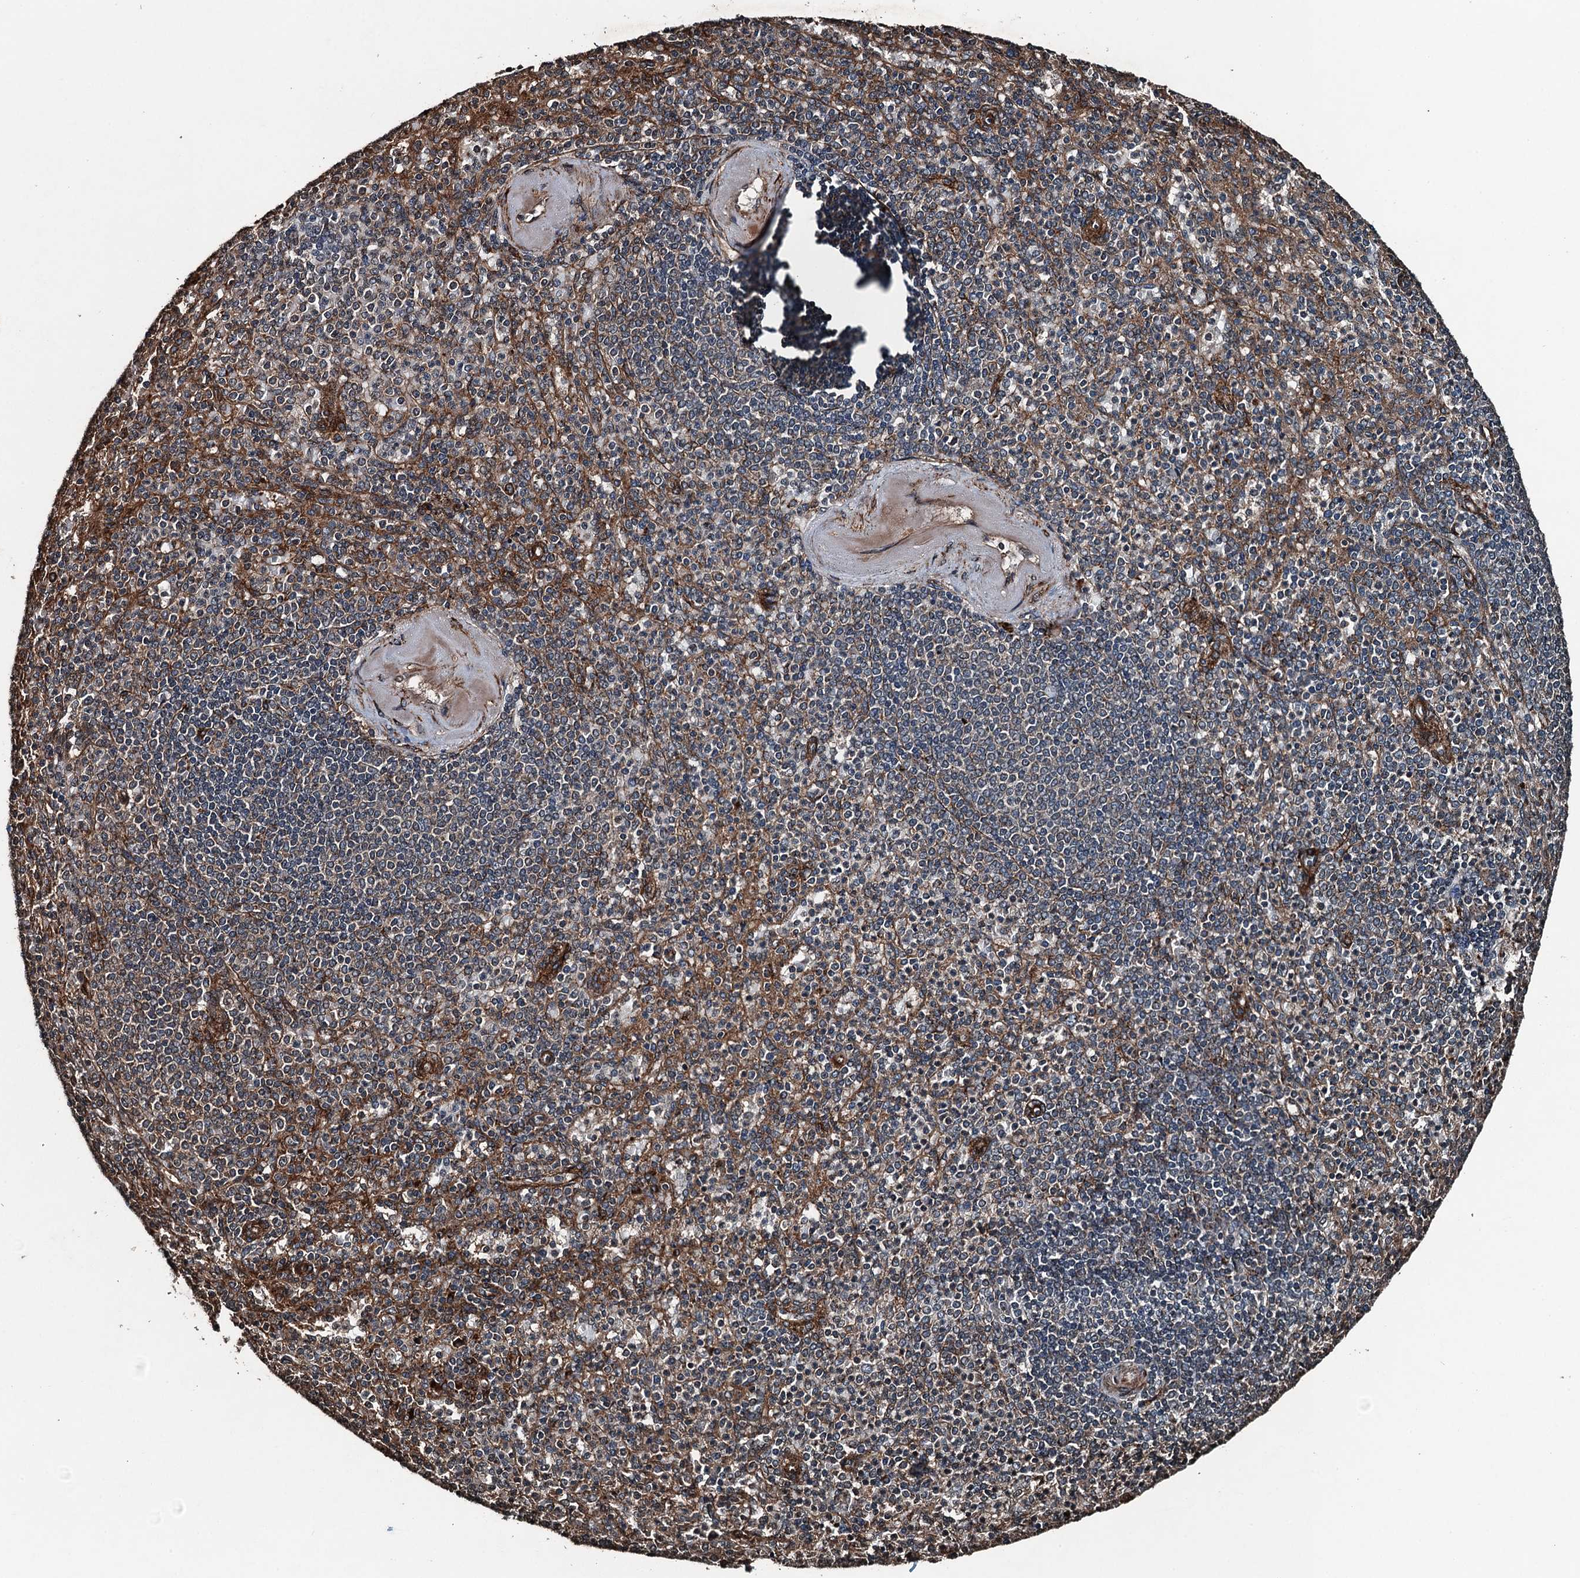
{"staining": {"intensity": "weak", "quantity": "25%-75%", "location": "cytoplasmic/membranous"}, "tissue": "spleen", "cell_type": "Cells in red pulp", "image_type": "normal", "snomed": [{"axis": "morphology", "description": "Normal tissue, NOS"}, {"axis": "topography", "description": "Spleen"}], "caption": "This image shows benign spleen stained with IHC to label a protein in brown. The cytoplasmic/membranous of cells in red pulp show weak positivity for the protein. Nuclei are counter-stained blue.", "gene": "TCTN1", "patient": {"sex": "female", "age": 74}}